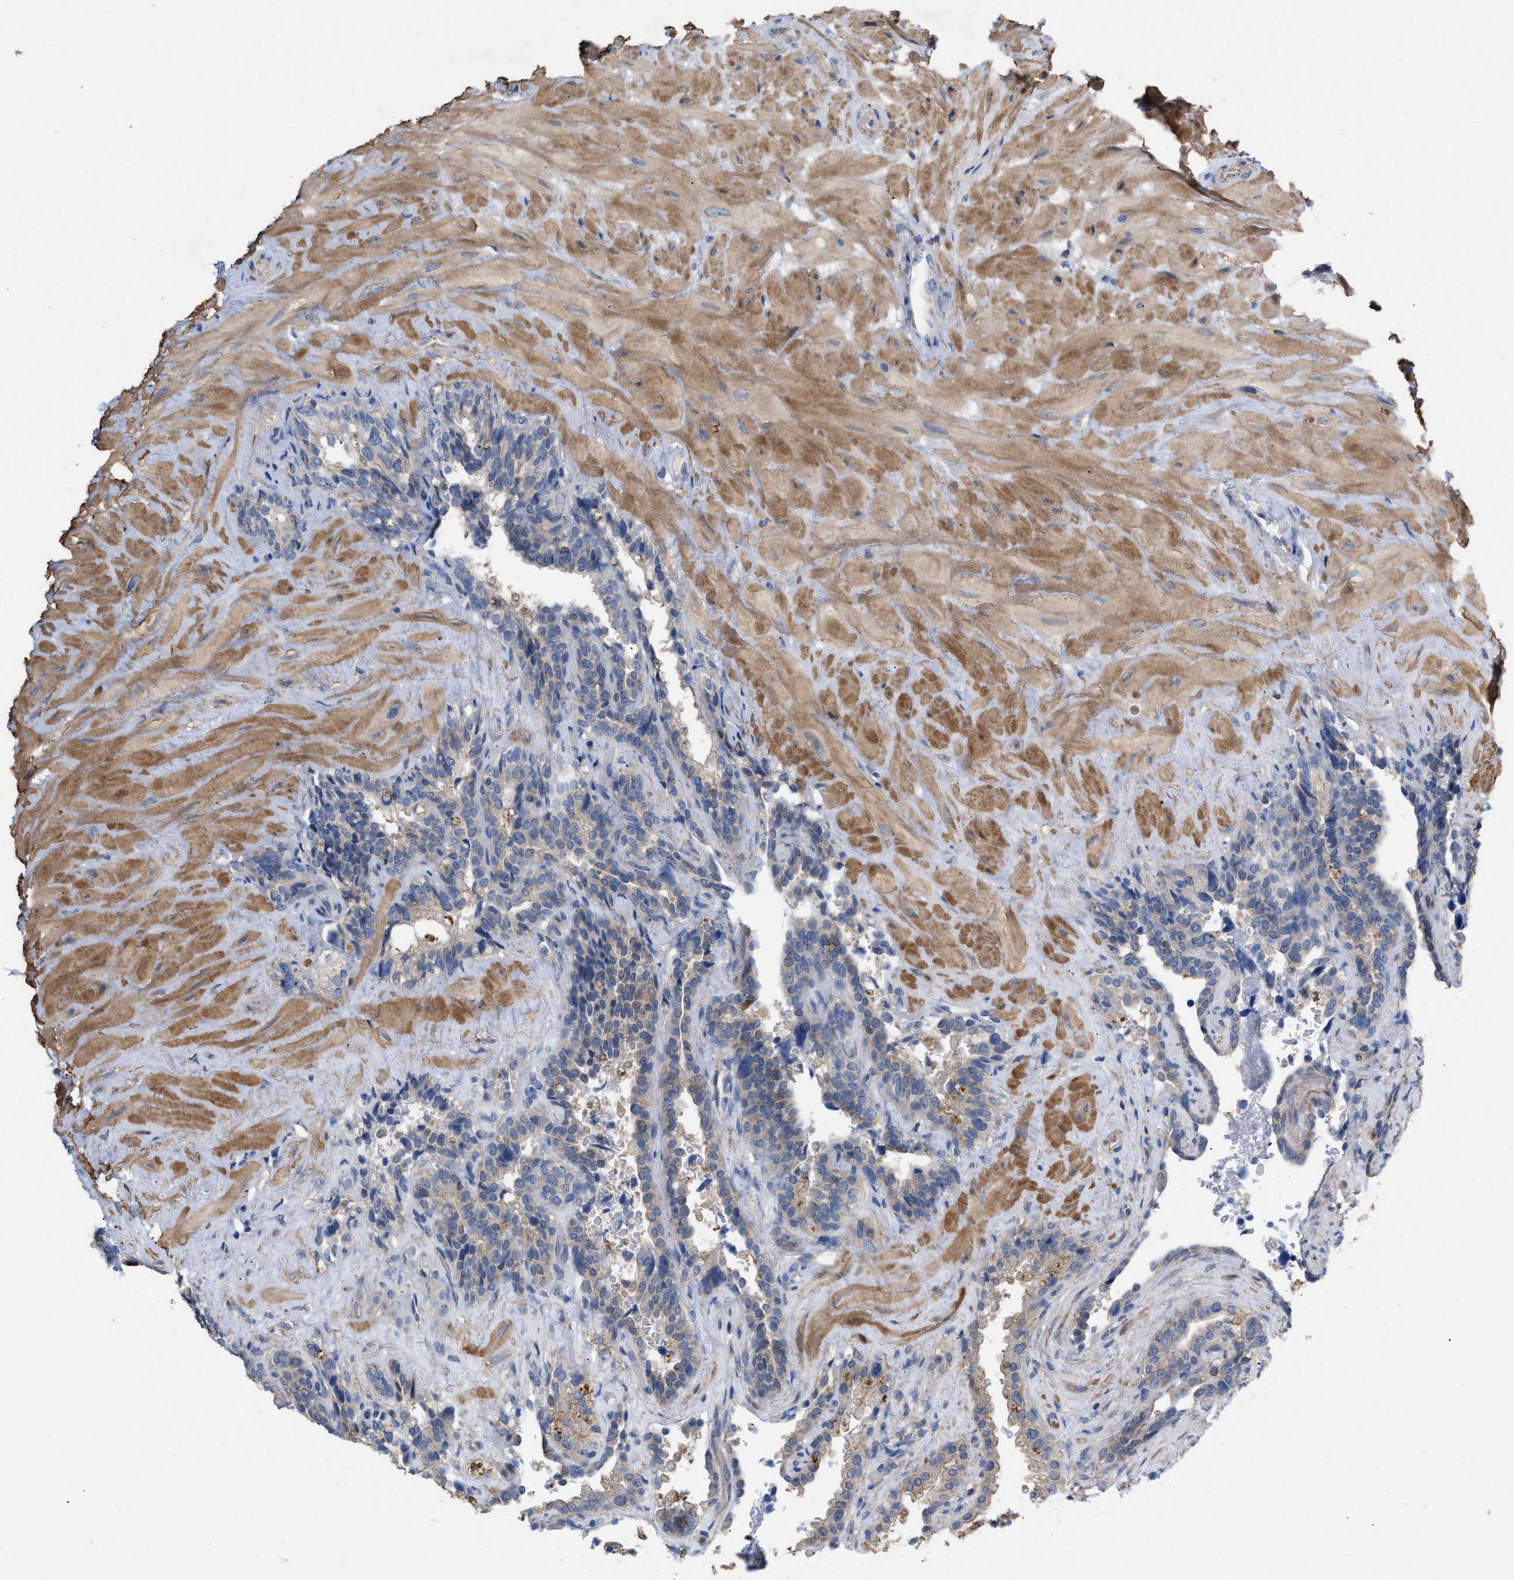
{"staining": {"intensity": "weak", "quantity": "<25%", "location": "cytoplasmic/membranous"}, "tissue": "seminal vesicle", "cell_type": "Glandular cells", "image_type": "normal", "snomed": [{"axis": "morphology", "description": "Normal tissue, NOS"}, {"axis": "topography", "description": "Seminal veicle"}], "caption": "Histopathology image shows no protein positivity in glandular cells of normal seminal vesicle. The staining was performed using DAB (3,3'-diaminobenzidine) to visualize the protein expression in brown, while the nuclei were stained in blue with hematoxylin (Magnification: 20x).", "gene": "TMEM131", "patient": {"sex": "male", "age": 68}}